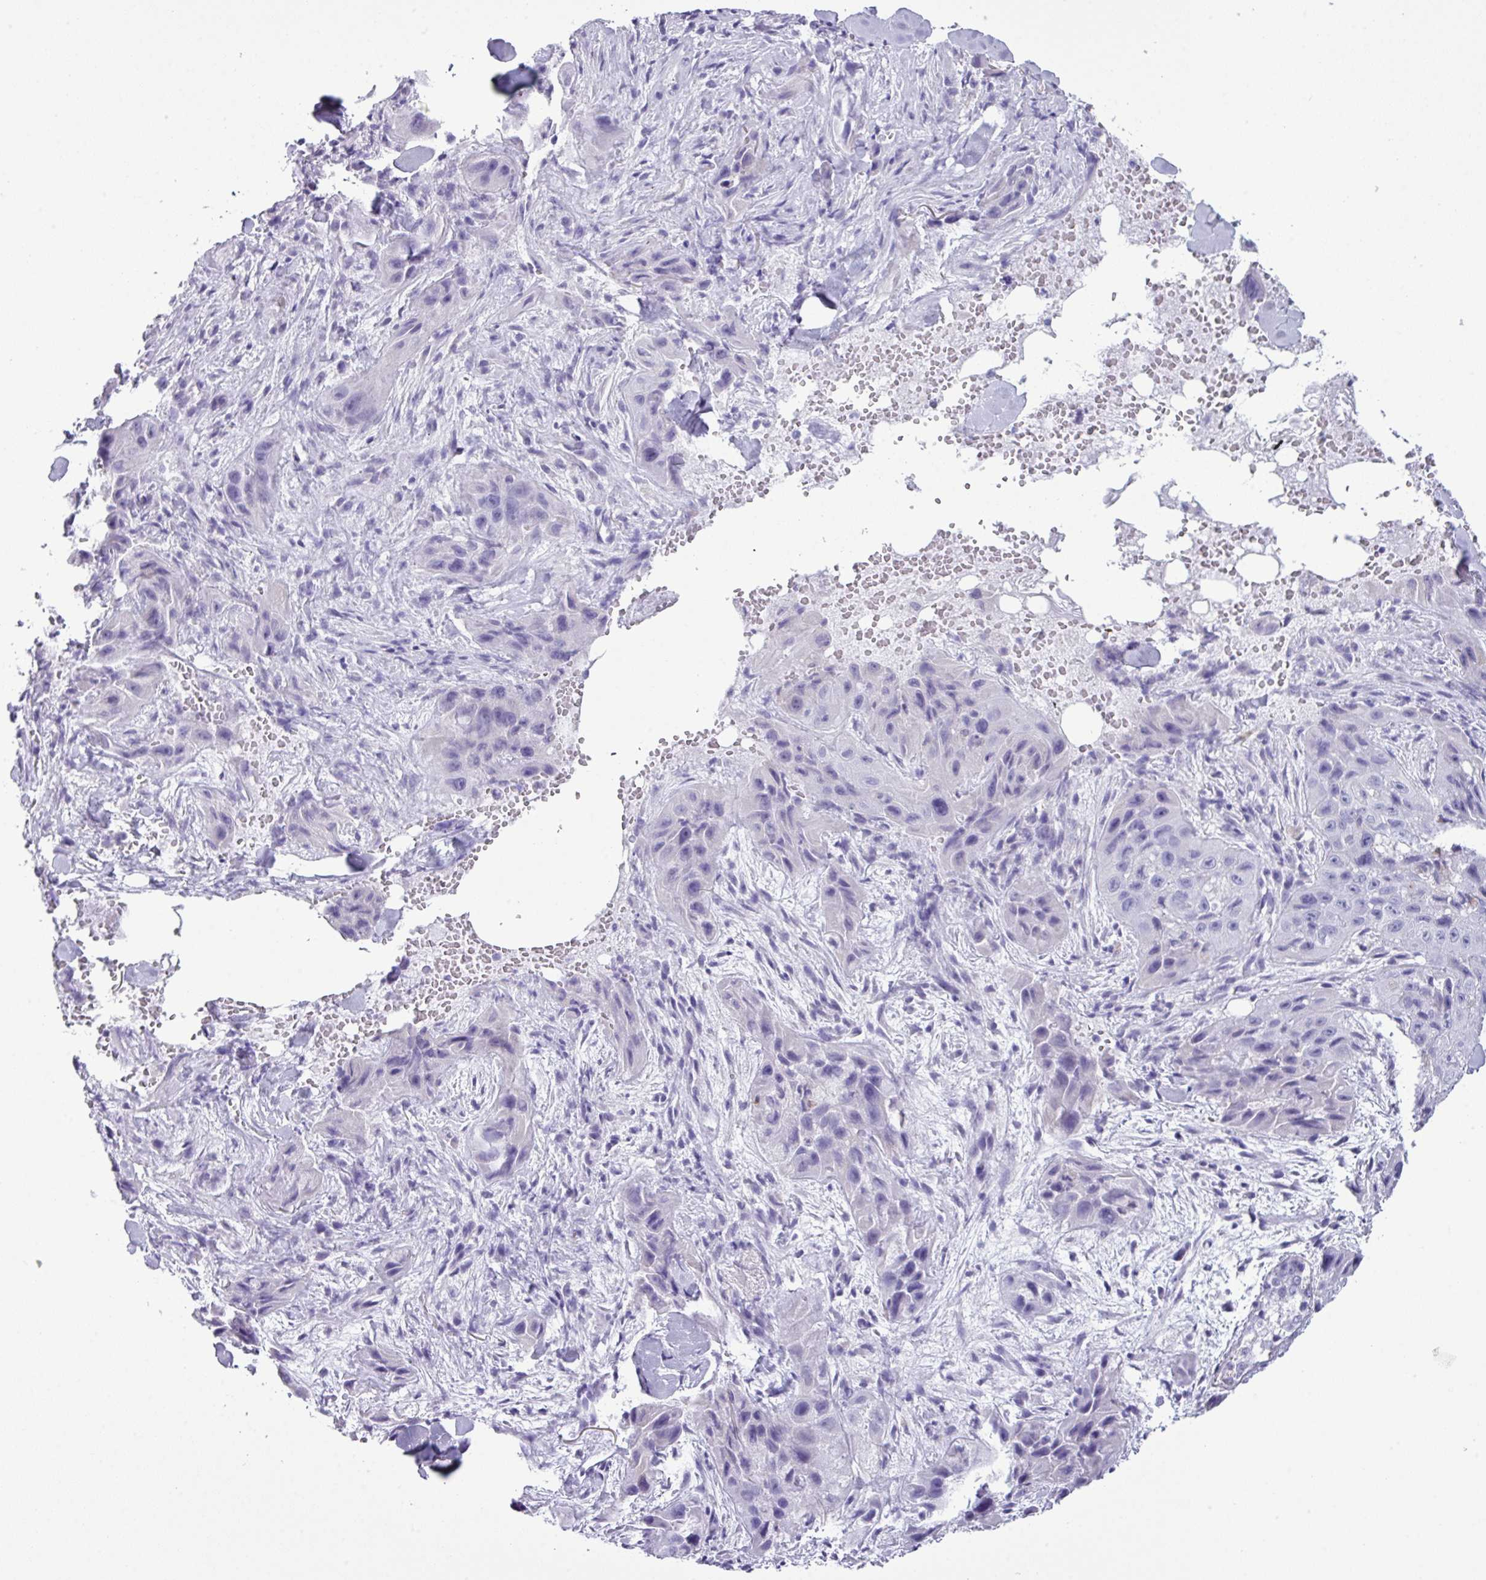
{"staining": {"intensity": "negative", "quantity": "none", "location": "none"}, "tissue": "skin cancer", "cell_type": "Tumor cells", "image_type": "cancer", "snomed": [{"axis": "morphology", "description": "Squamous cell carcinoma, NOS"}, {"axis": "topography", "description": "Skin"}, {"axis": "topography", "description": "Subcutis"}], "caption": "Immunohistochemistry (IHC) of skin squamous cell carcinoma displays no staining in tumor cells. (Brightfield microscopy of DAB (3,3'-diaminobenzidine) IHC at high magnification).", "gene": "AGO3", "patient": {"sex": "male", "age": 73}}